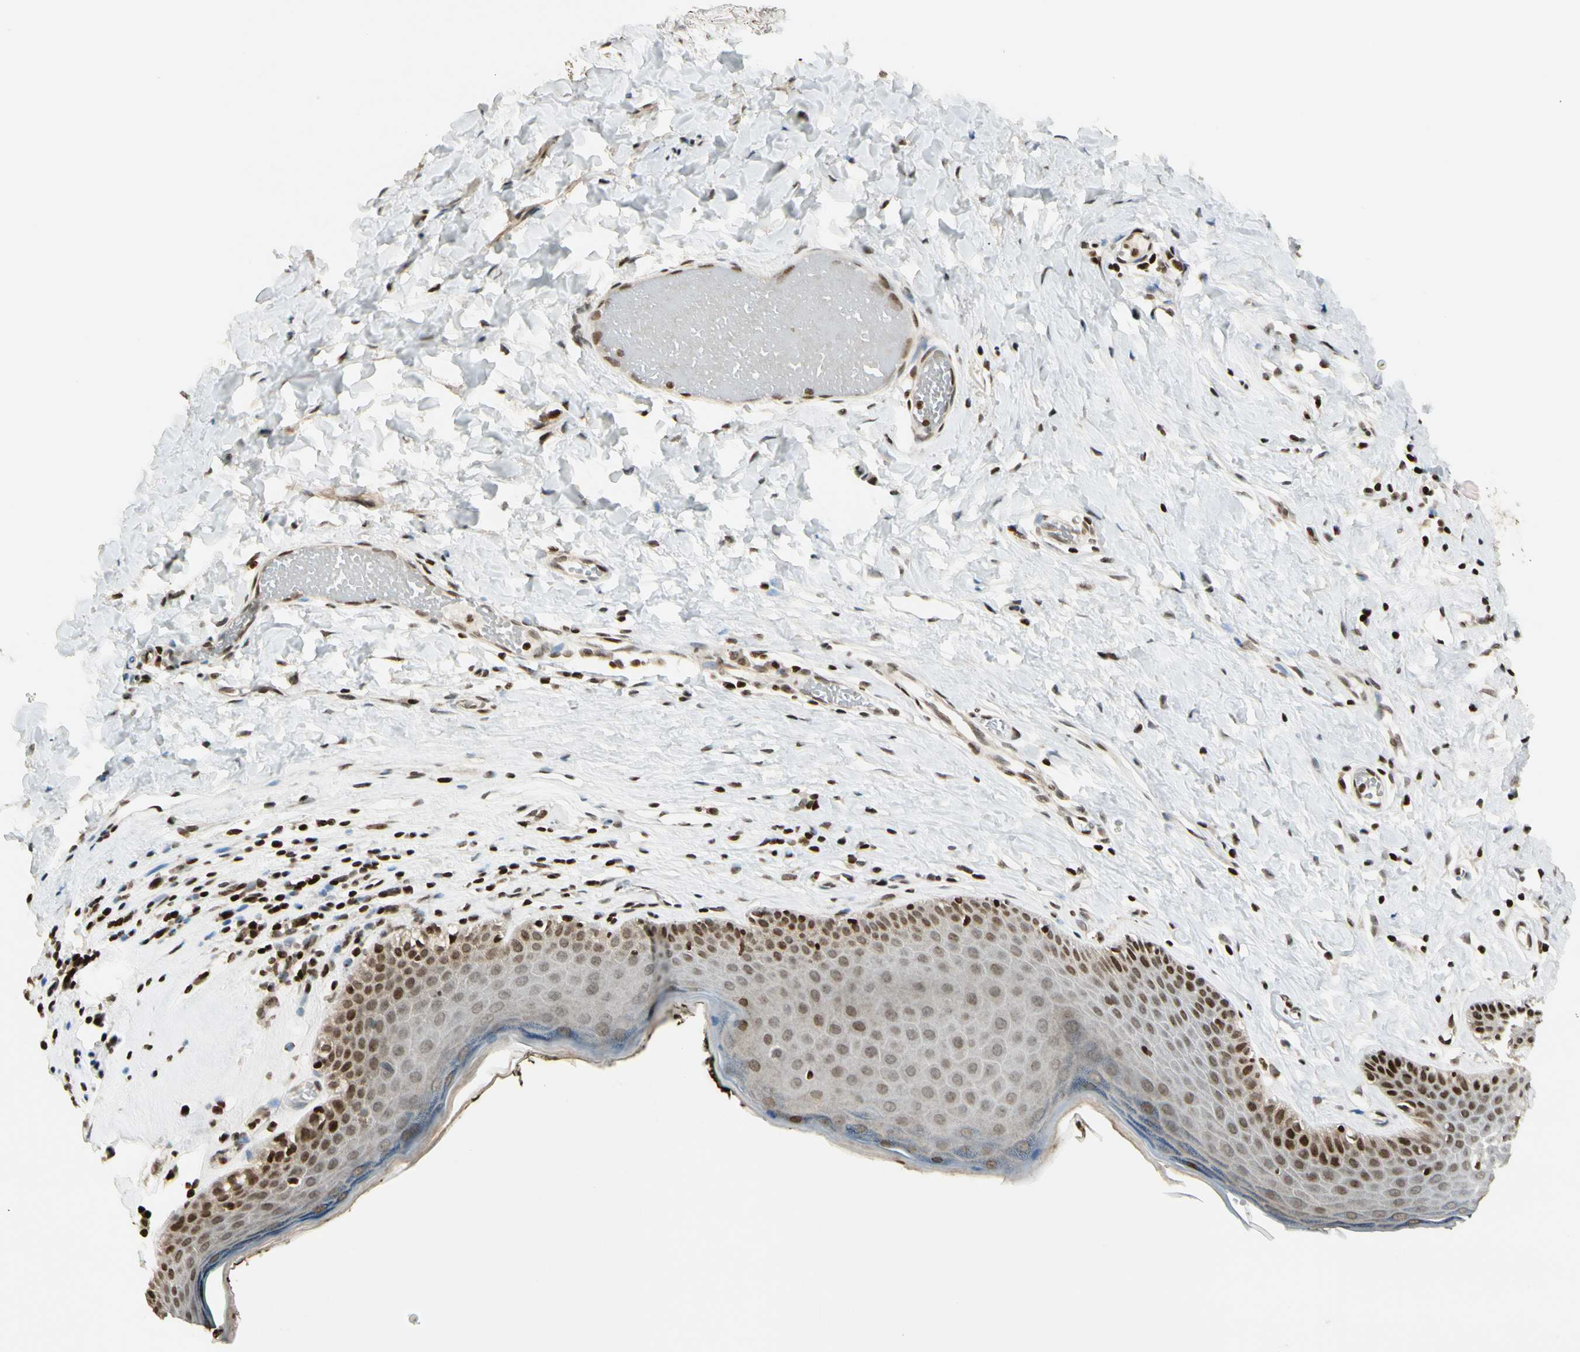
{"staining": {"intensity": "moderate", "quantity": "25%-75%", "location": "nuclear"}, "tissue": "skin", "cell_type": "Epidermal cells", "image_type": "normal", "snomed": [{"axis": "morphology", "description": "Normal tissue, NOS"}, {"axis": "morphology", "description": "Inflammation, NOS"}, {"axis": "topography", "description": "Vulva"}], "caption": "Skin stained with a brown dye displays moderate nuclear positive positivity in approximately 25%-75% of epidermal cells.", "gene": "TSHZ3", "patient": {"sex": "female", "age": 84}}